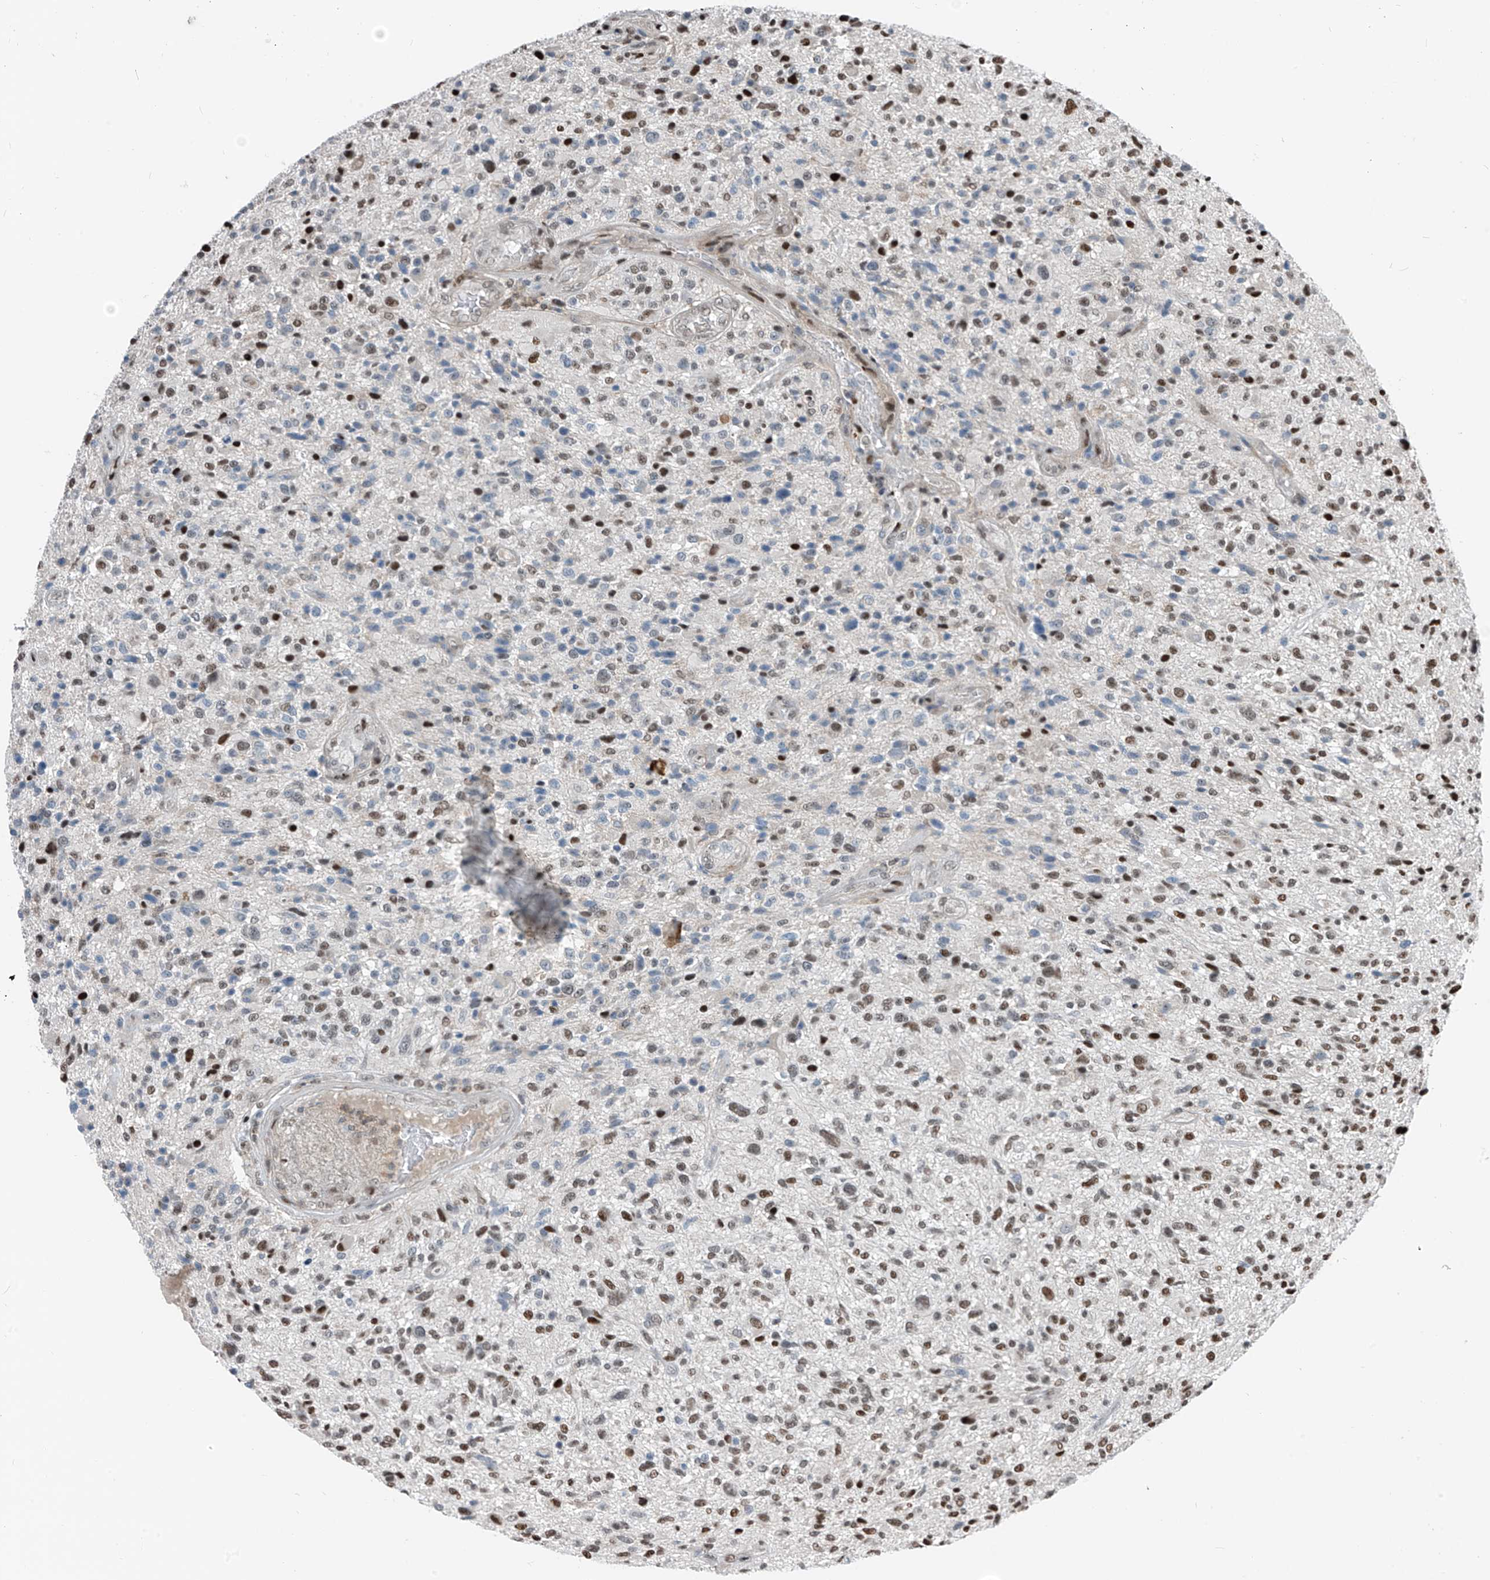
{"staining": {"intensity": "moderate", "quantity": "25%-75%", "location": "nuclear"}, "tissue": "glioma", "cell_type": "Tumor cells", "image_type": "cancer", "snomed": [{"axis": "morphology", "description": "Glioma, malignant, High grade"}, {"axis": "topography", "description": "Brain"}], "caption": "Immunohistochemistry (IHC) (DAB) staining of malignant glioma (high-grade) demonstrates moderate nuclear protein staining in approximately 25%-75% of tumor cells. The staining was performed using DAB to visualize the protein expression in brown, while the nuclei were stained in blue with hematoxylin (Magnification: 20x).", "gene": "RBP7", "patient": {"sex": "male", "age": 47}}